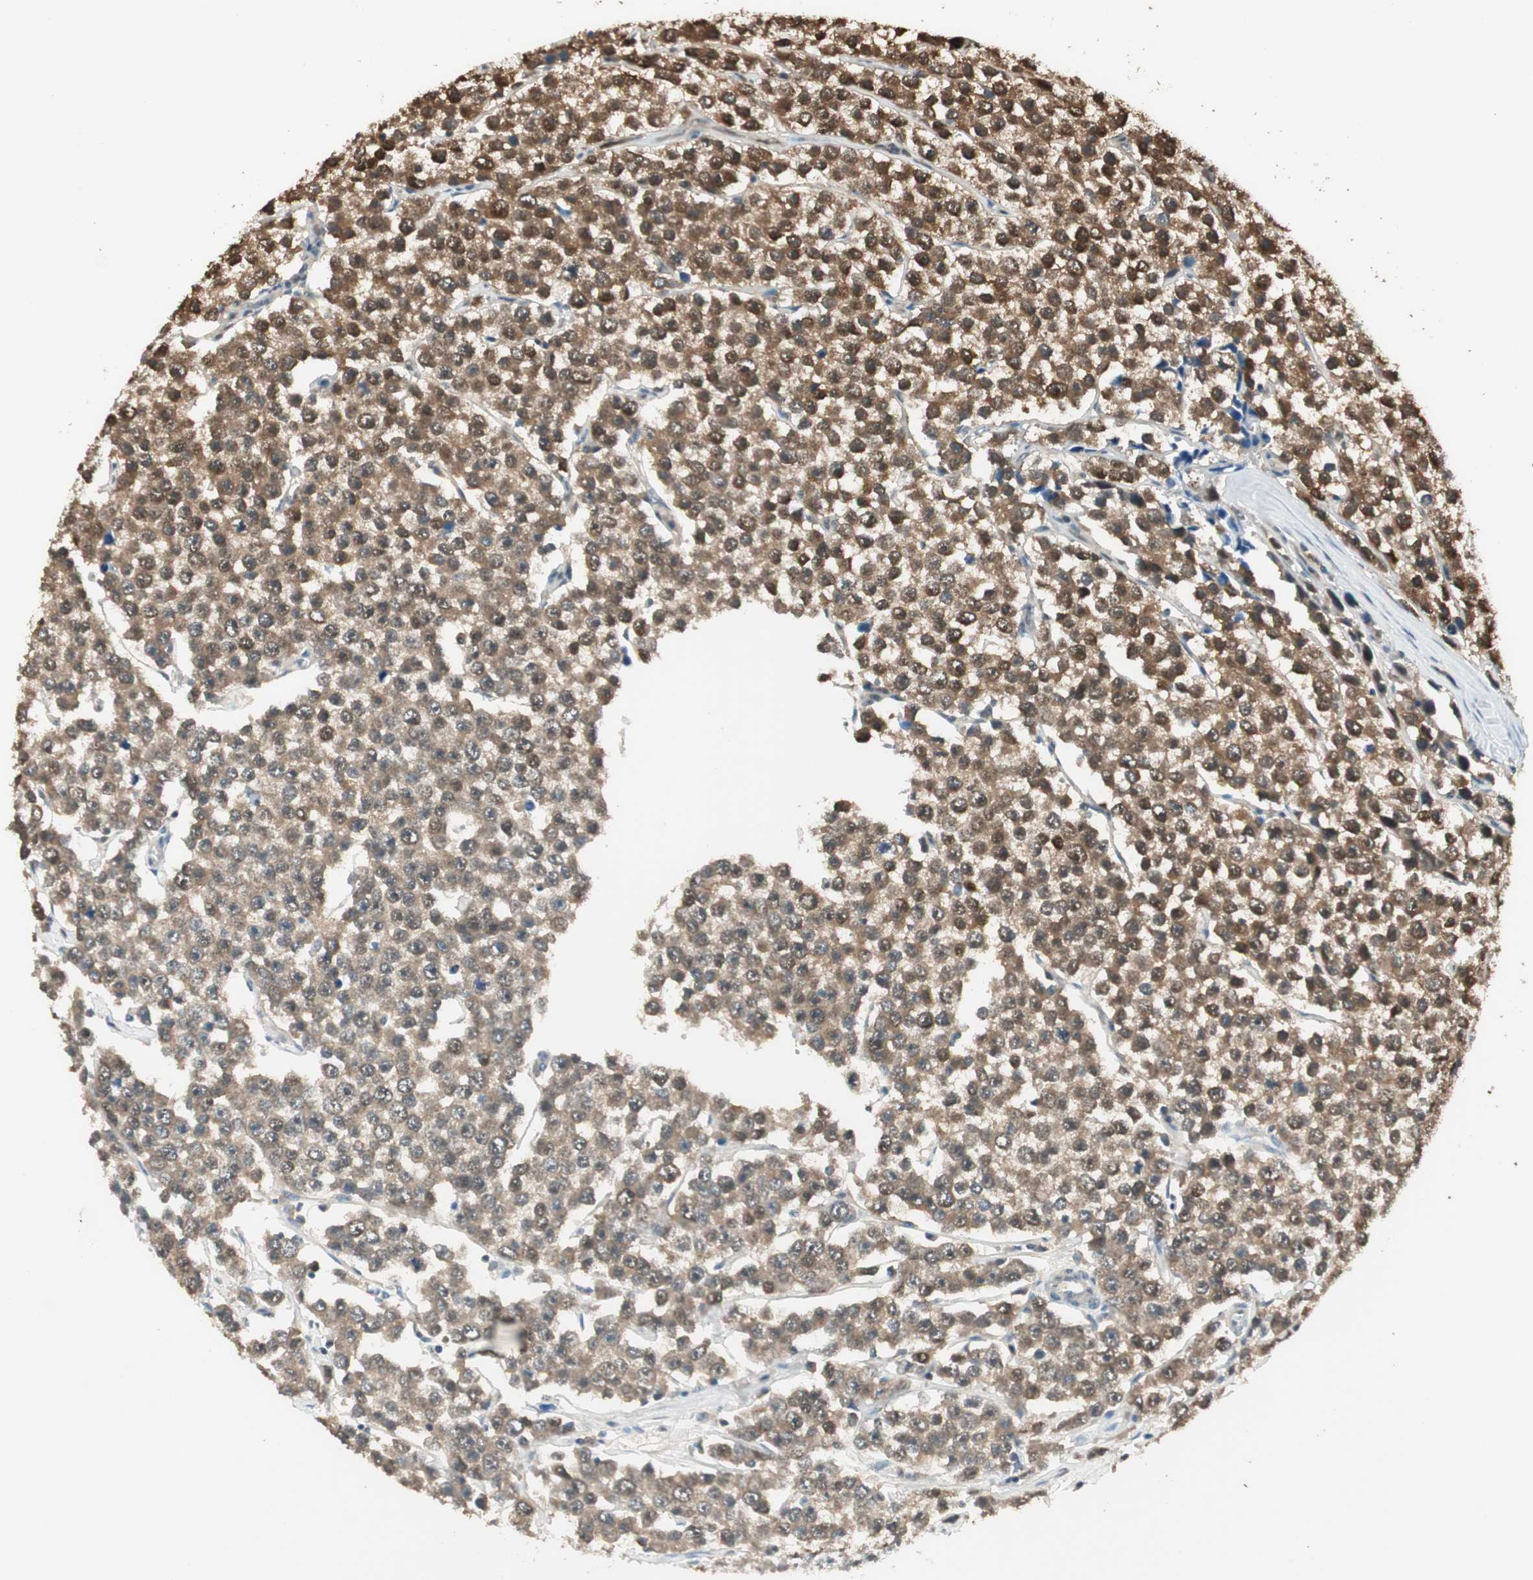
{"staining": {"intensity": "moderate", "quantity": ">75%", "location": "cytoplasmic/membranous"}, "tissue": "testis cancer", "cell_type": "Tumor cells", "image_type": "cancer", "snomed": [{"axis": "morphology", "description": "Seminoma, NOS"}, {"axis": "morphology", "description": "Carcinoma, Embryonal, NOS"}, {"axis": "topography", "description": "Testis"}], "caption": "About >75% of tumor cells in human testis cancer reveal moderate cytoplasmic/membranous protein expression as visualized by brown immunohistochemical staining.", "gene": "USP5", "patient": {"sex": "male", "age": 52}}